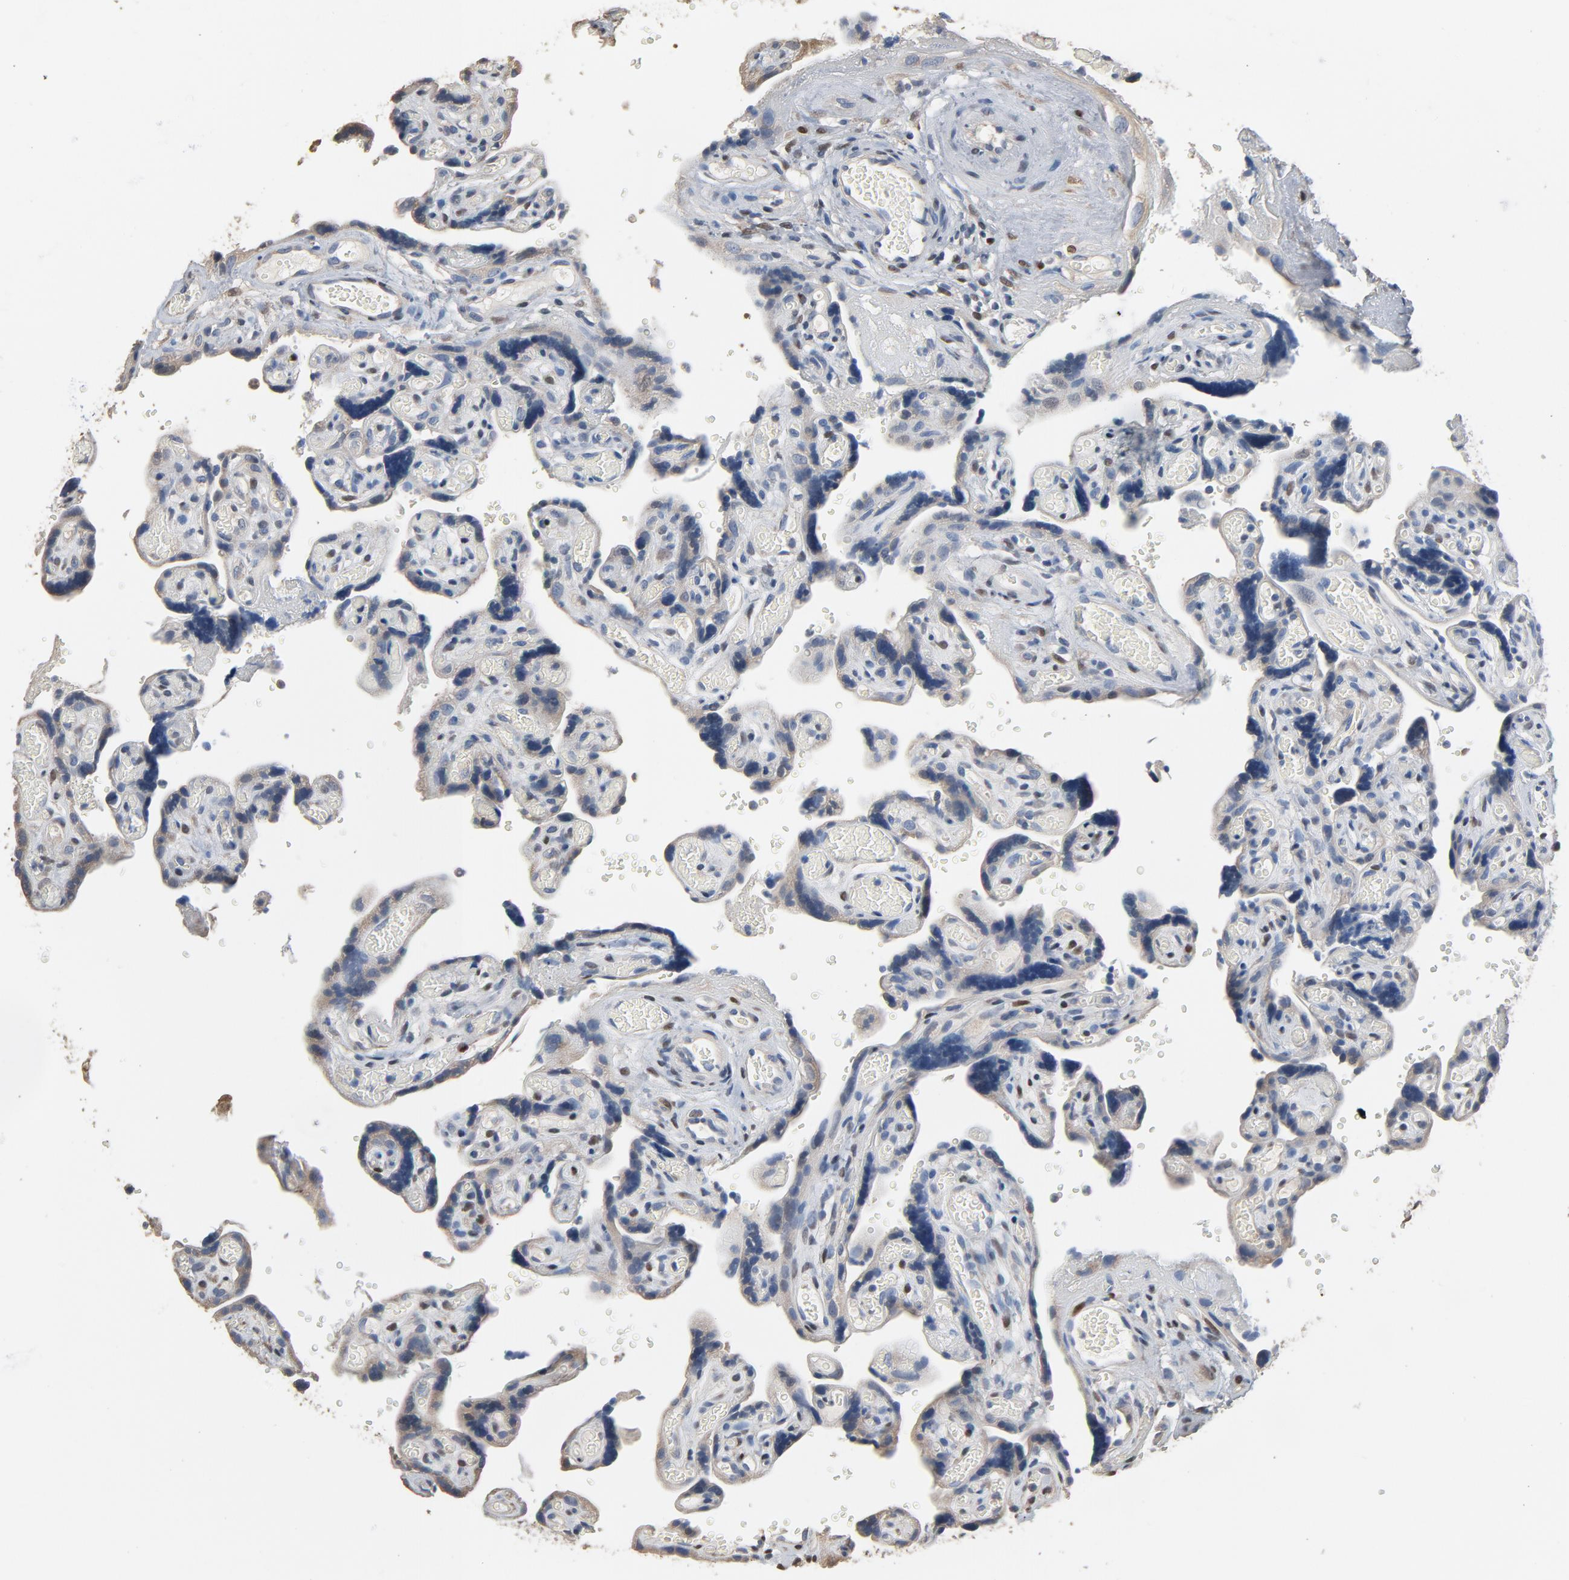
{"staining": {"intensity": "weak", "quantity": ">75%", "location": "cytoplasmic/membranous"}, "tissue": "placenta", "cell_type": "Decidual cells", "image_type": "normal", "snomed": [{"axis": "morphology", "description": "Normal tissue, NOS"}, {"axis": "topography", "description": "Placenta"}], "caption": "A brown stain labels weak cytoplasmic/membranous positivity of a protein in decidual cells of benign human placenta.", "gene": "SOX6", "patient": {"sex": "female", "age": 30}}